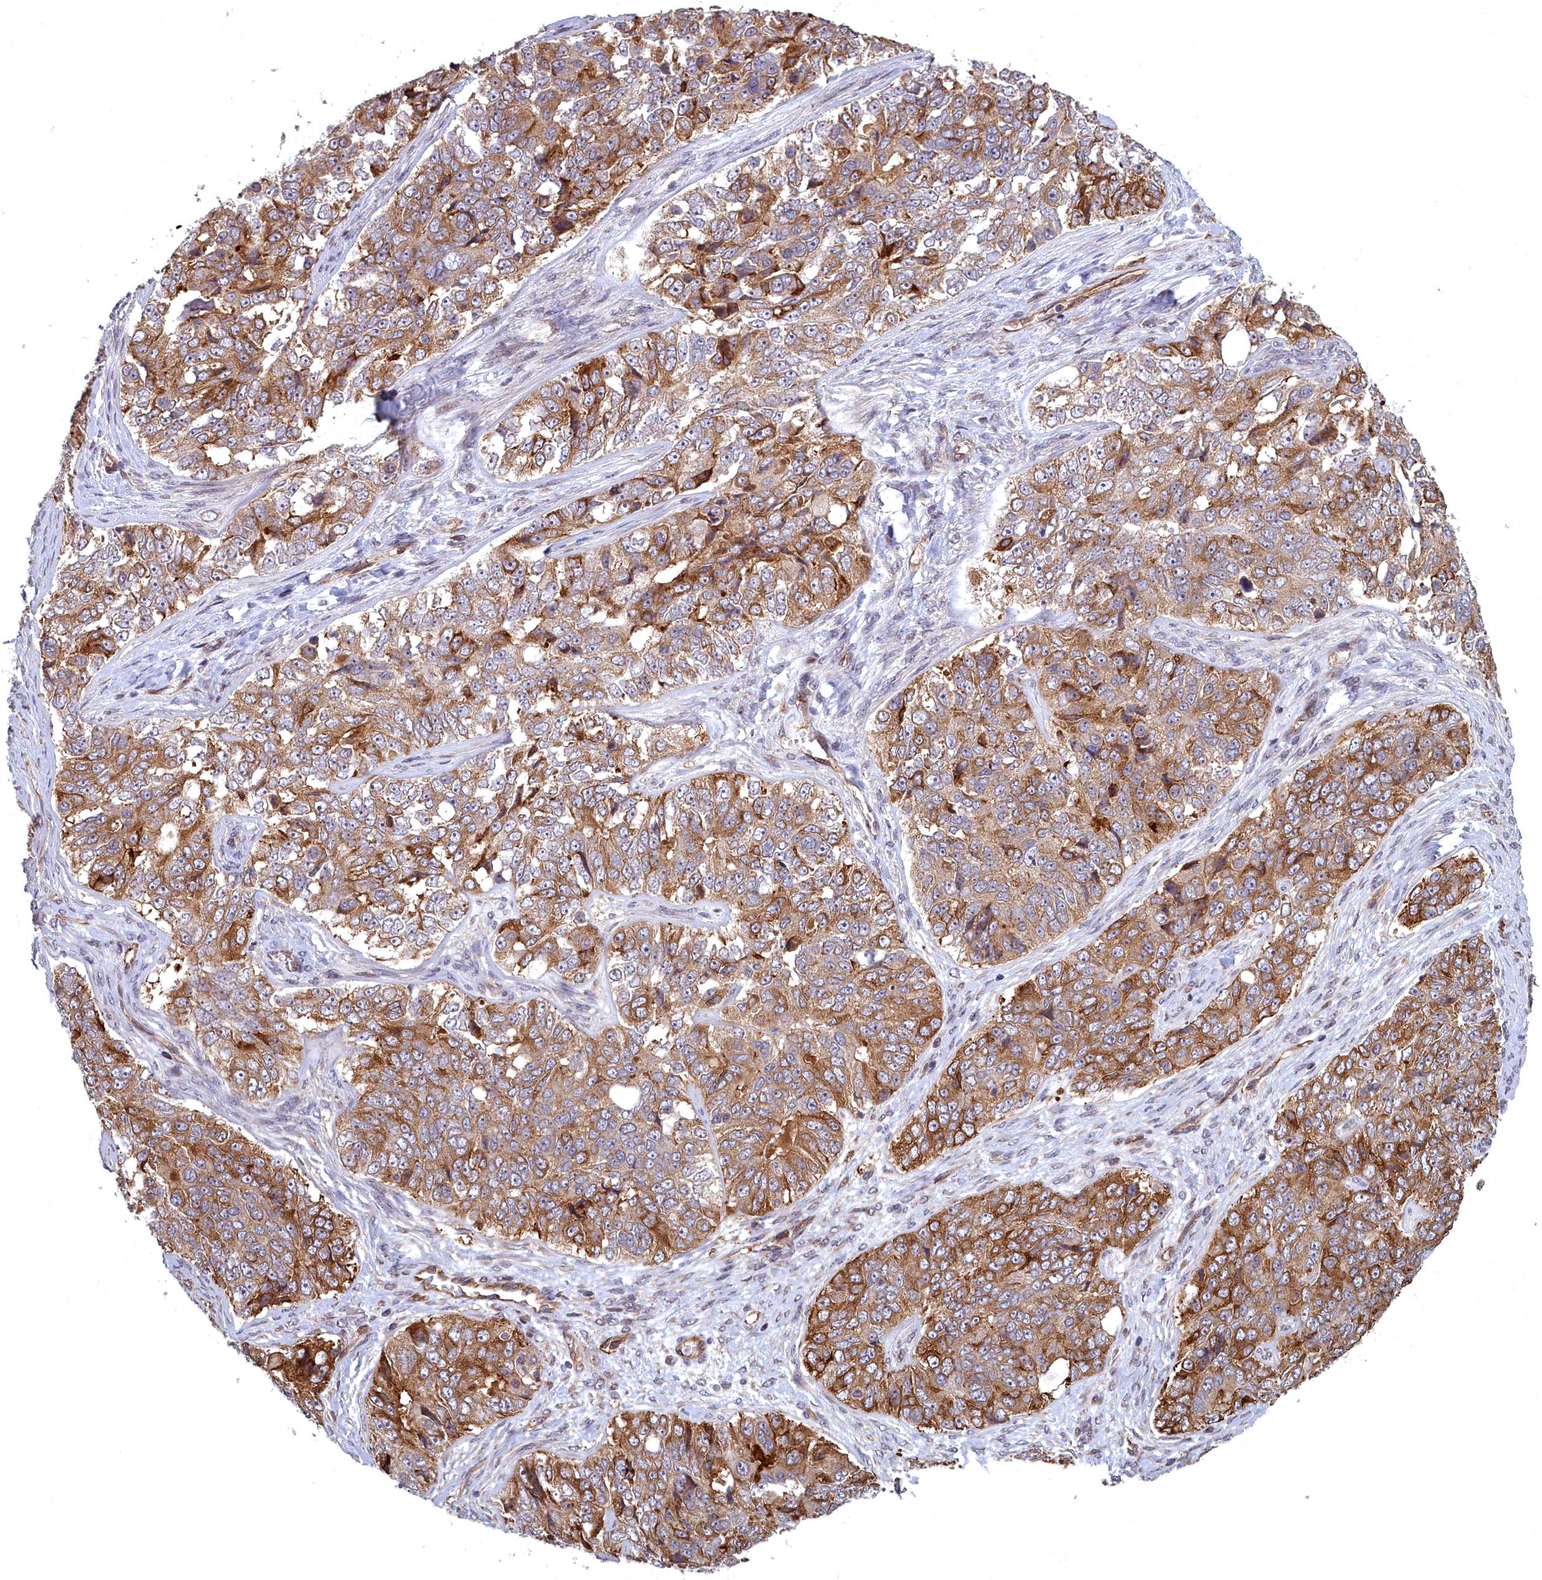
{"staining": {"intensity": "strong", "quantity": ">75%", "location": "cytoplasmic/membranous"}, "tissue": "ovarian cancer", "cell_type": "Tumor cells", "image_type": "cancer", "snomed": [{"axis": "morphology", "description": "Carcinoma, endometroid"}, {"axis": "topography", "description": "Ovary"}], "caption": "The photomicrograph exhibits immunohistochemical staining of ovarian endometroid carcinoma. There is strong cytoplasmic/membranous positivity is seen in about >75% of tumor cells.", "gene": "TSPYL4", "patient": {"sex": "female", "age": 51}}